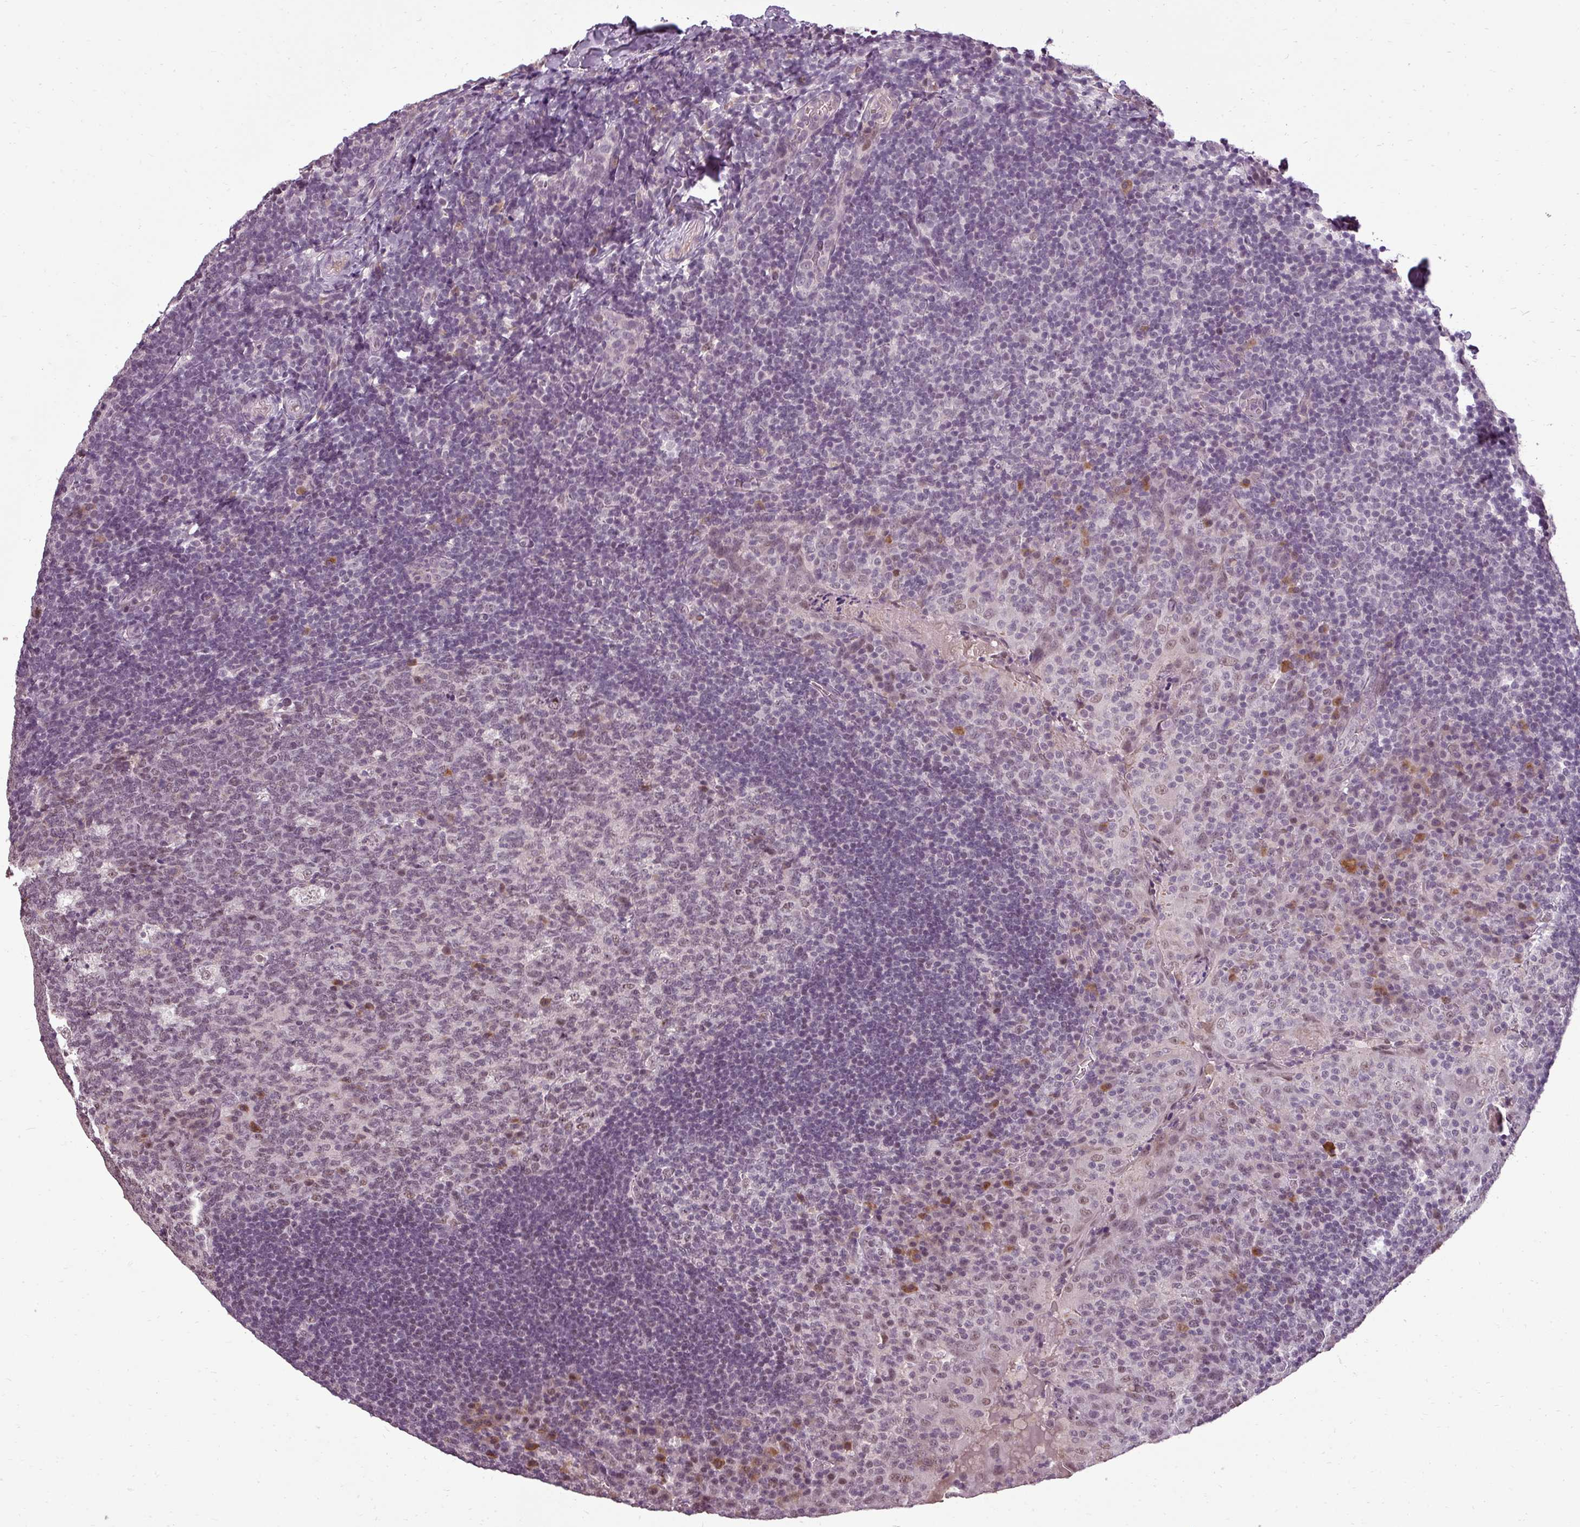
{"staining": {"intensity": "moderate", "quantity": "25%-75%", "location": "nuclear"}, "tissue": "tonsil", "cell_type": "Germinal center cells", "image_type": "normal", "snomed": [{"axis": "morphology", "description": "Normal tissue, NOS"}, {"axis": "topography", "description": "Tonsil"}], "caption": "Benign tonsil reveals moderate nuclear expression in approximately 25%-75% of germinal center cells.", "gene": "BCAS3", "patient": {"sex": "male", "age": 17}}